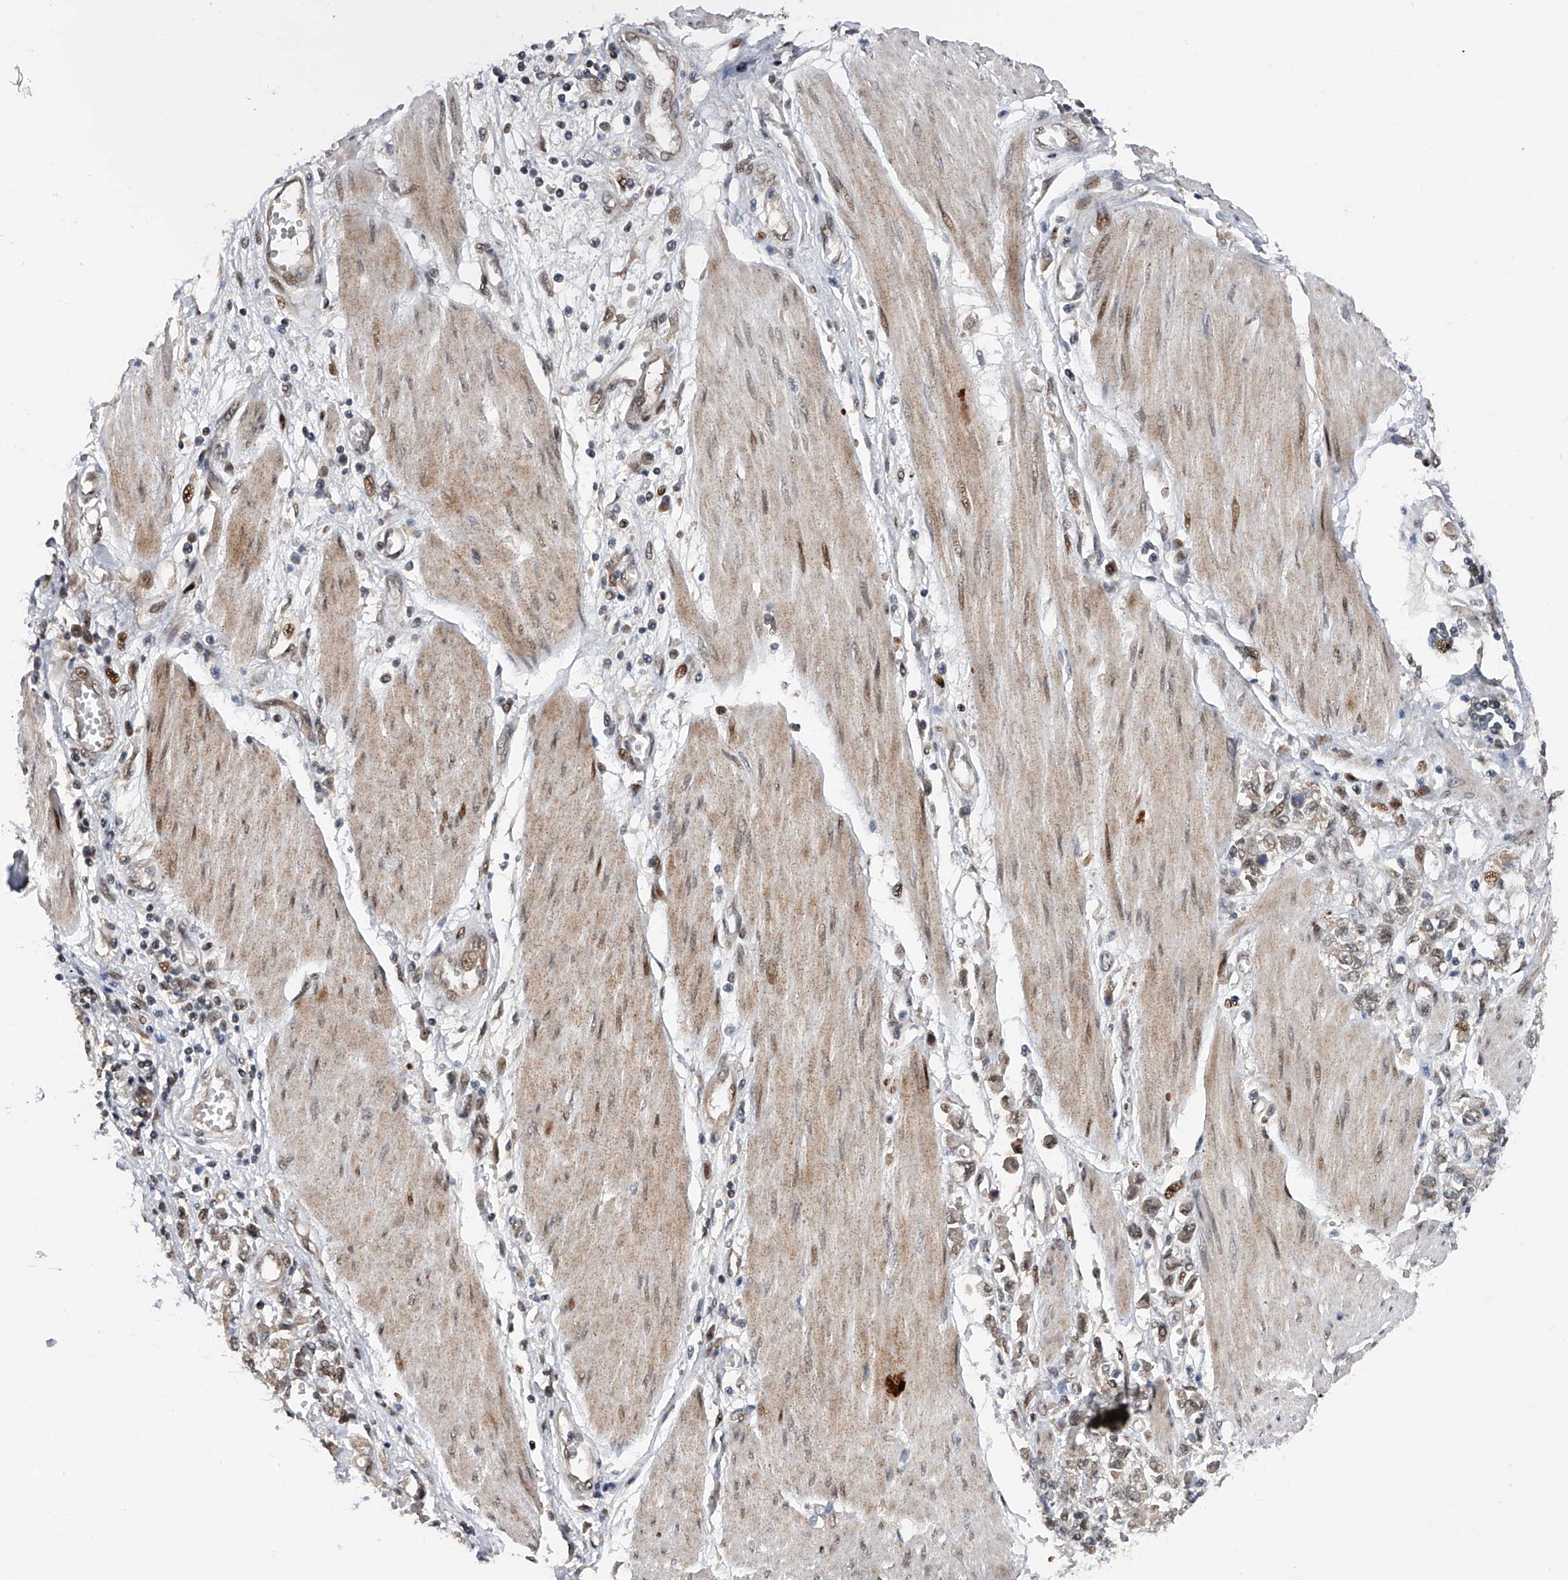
{"staining": {"intensity": "weak", "quantity": "<25%", "location": "nuclear"}, "tissue": "stomach cancer", "cell_type": "Tumor cells", "image_type": "cancer", "snomed": [{"axis": "morphology", "description": "Adenocarcinoma, NOS"}, {"axis": "topography", "description": "Stomach"}], "caption": "DAB immunohistochemical staining of human adenocarcinoma (stomach) demonstrates no significant expression in tumor cells.", "gene": "RWDD2A", "patient": {"sex": "female", "age": 76}}